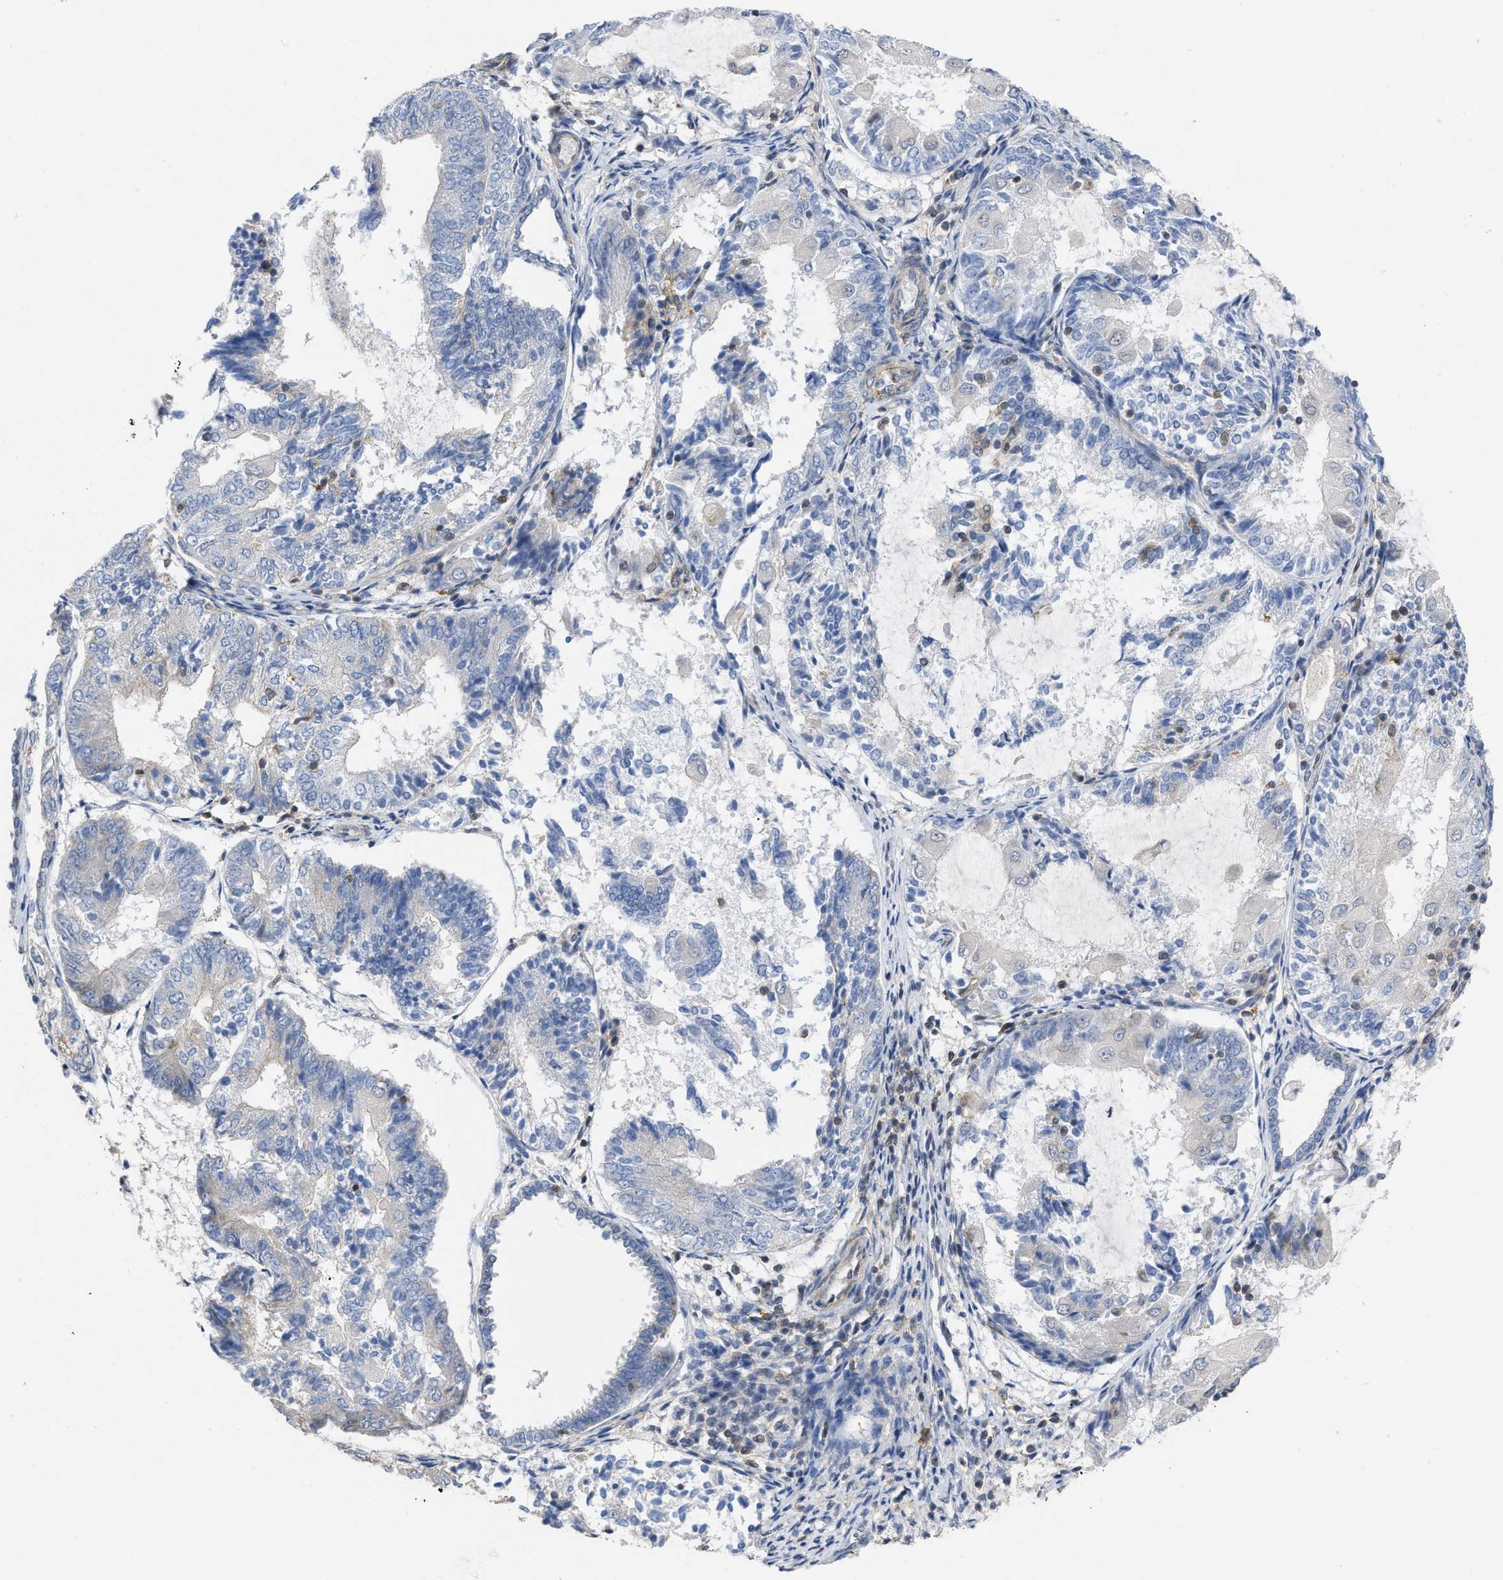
{"staining": {"intensity": "negative", "quantity": "none", "location": "none"}, "tissue": "endometrial cancer", "cell_type": "Tumor cells", "image_type": "cancer", "snomed": [{"axis": "morphology", "description": "Adenocarcinoma, NOS"}, {"axis": "topography", "description": "Endometrium"}], "caption": "An image of endometrial adenocarcinoma stained for a protein displays no brown staining in tumor cells.", "gene": "TMEM131", "patient": {"sex": "female", "age": 81}}